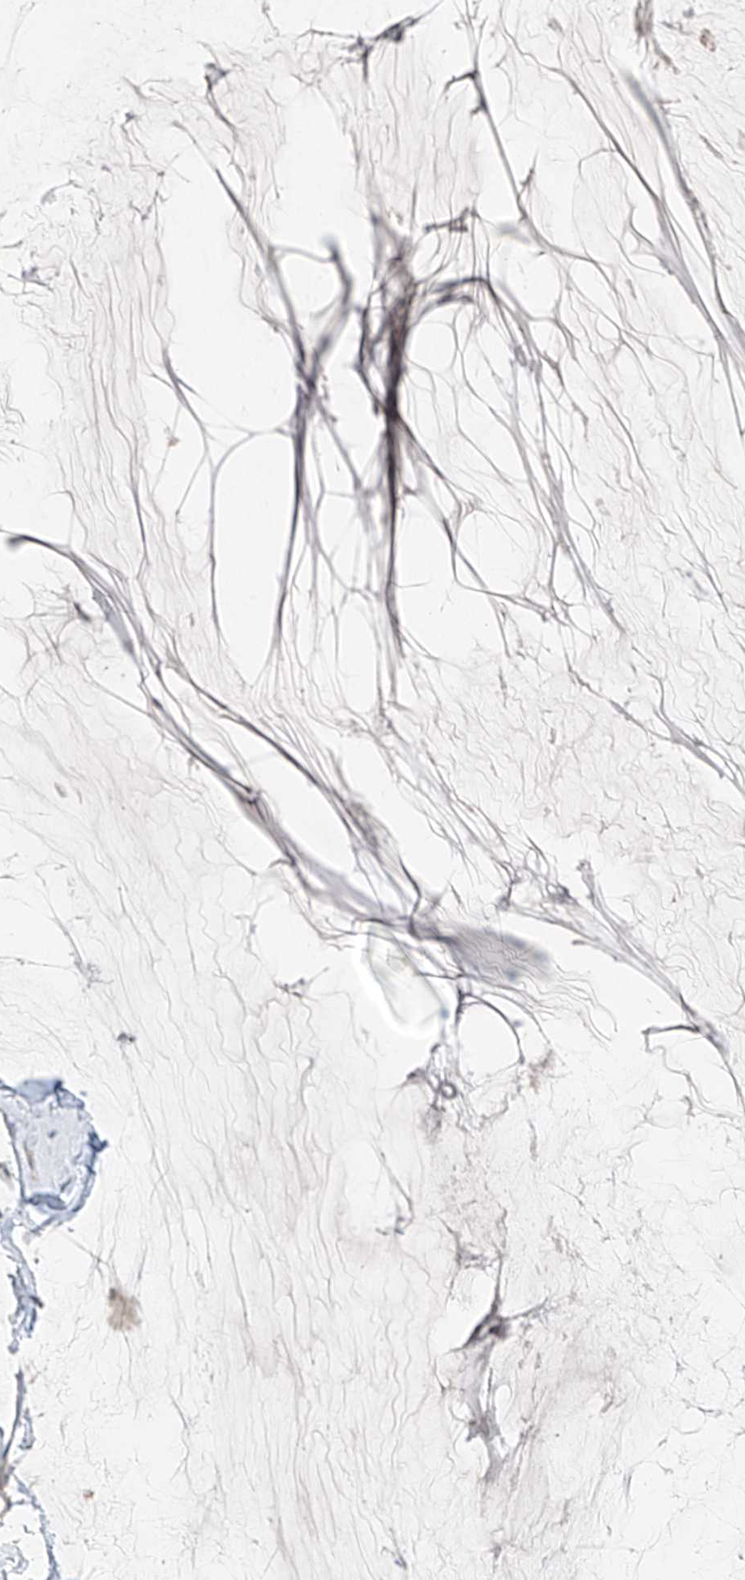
{"staining": {"intensity": "weak", "quantity": "<25%", "location": "cytoplasmic/membranous"}, "tissue": "ovarian cancer", "cell_type": "Tumor cells", "image_type": "cancer", "snomed": [{"axis": "morphology", "description": "Cystadenocarcinoma, mucinous, NOS"}, {"axis": "topography", "description": "Ovary"}], "caption": "This is an immunohistochemistry image of human ovarian cancer (mucinous cystadenocarcinoma). There is no expression in tumor cells.", "gene": "ABCD1", "patient": {"sex": "female", "age": 39}}